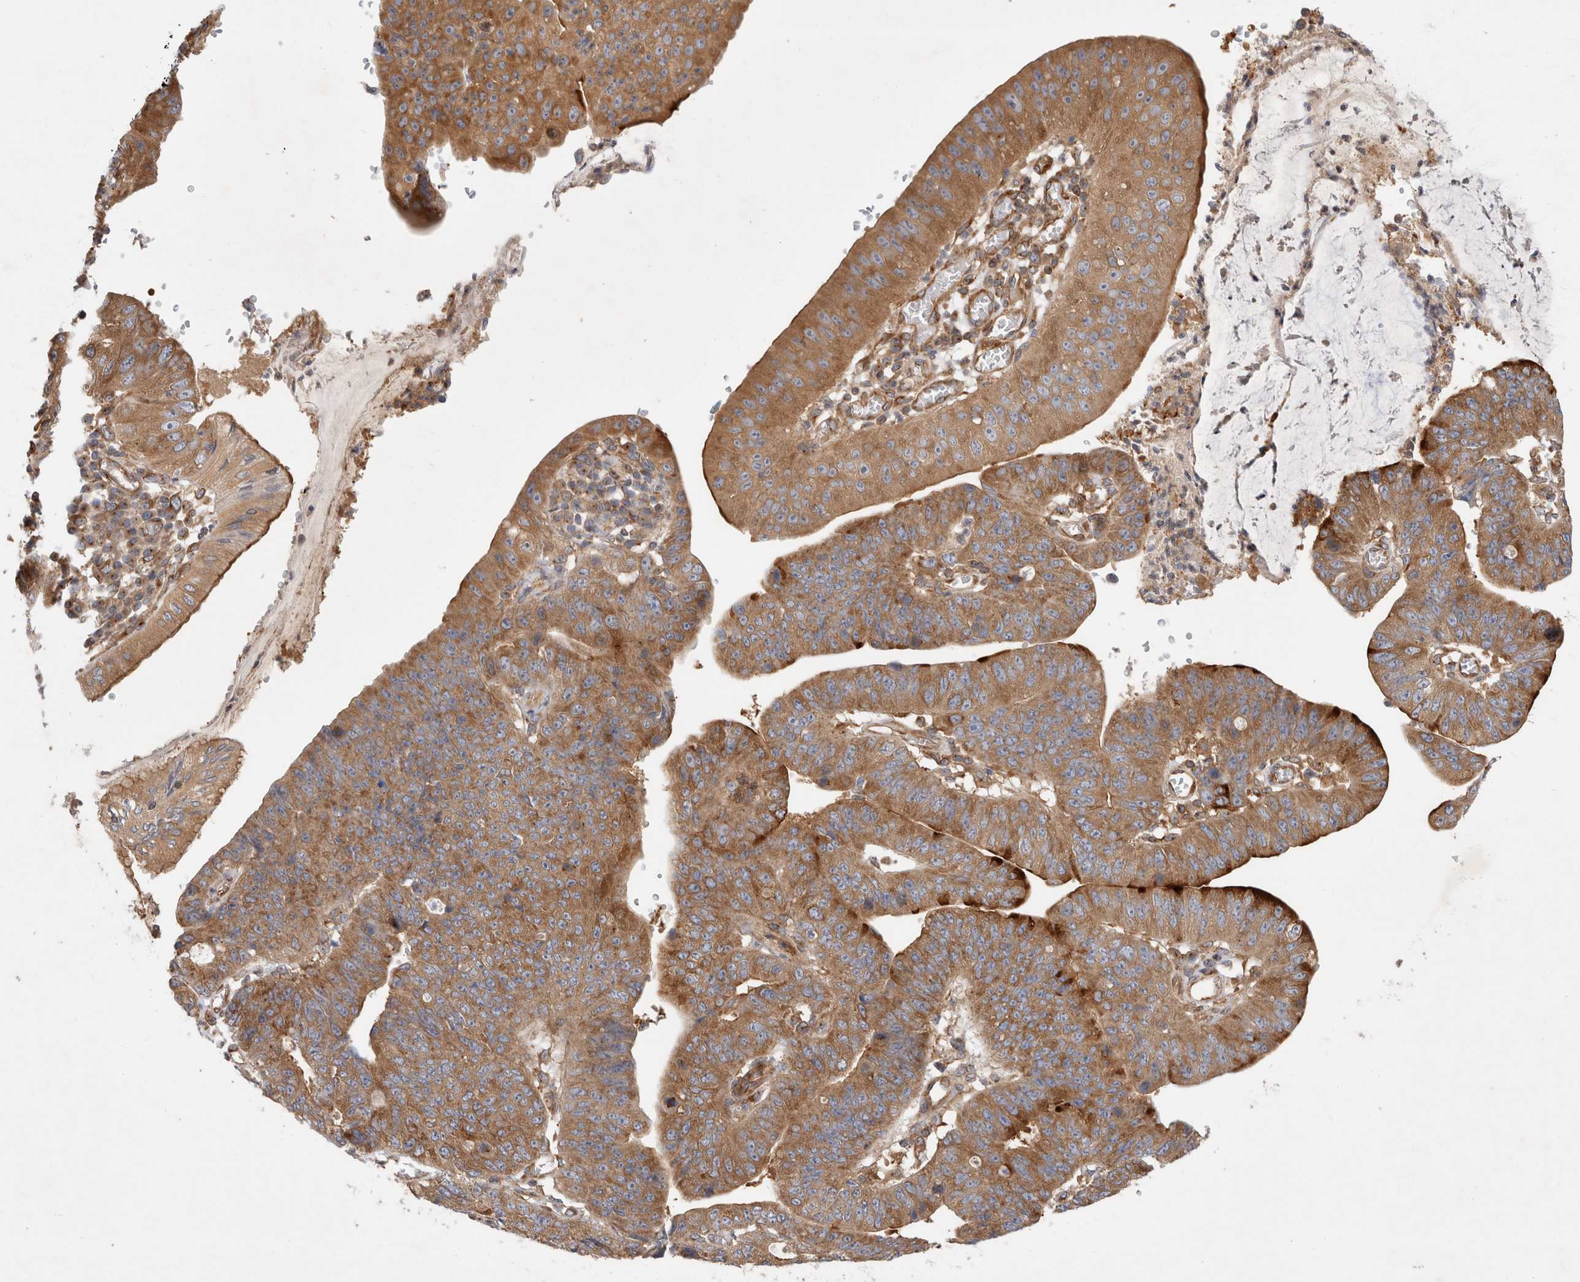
{"staining": {"intensity": "moderate", "quantity": ">75%", "location": "cytoplasmic/membranous"}, "tissue": "stomach cancer", "cell_type": "Tumor cells", "image_type": "cancer", "snomed": [{"axis": "morphology", "description": "Adenocarcinoma, NOS"}, {"axis": "topography", "description": "Stomach"}], "caption": "About >75% of tumor cells in stomach cancer (adenocarcinoma) exhibit moderate cytoplasmic/membranous protein positivity as visualized by brown immunohistochemical staining.", "gene": "GPR150", "patient": {"sex": "male", "age": 59}}